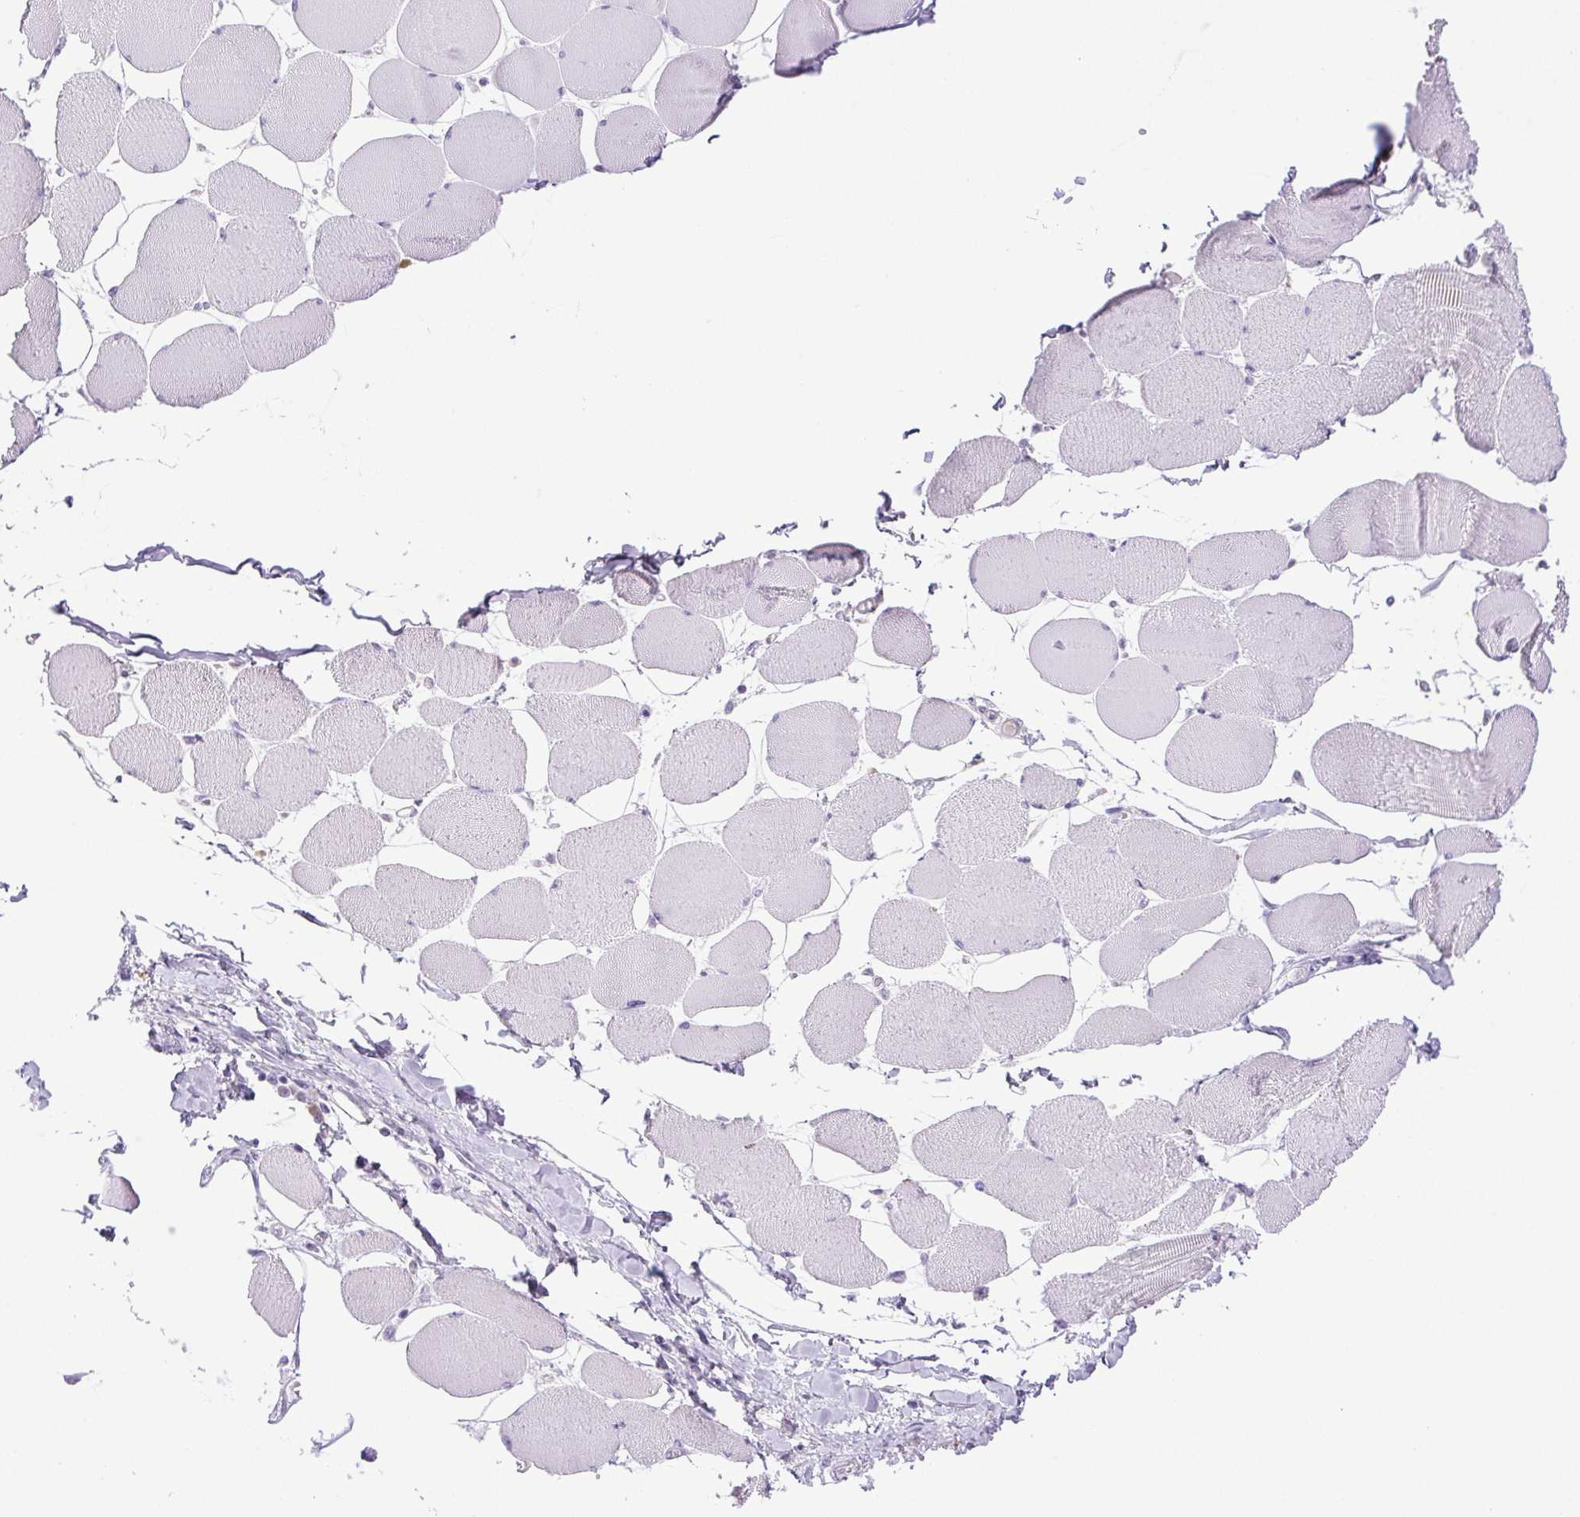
{"staining": {"intensity": "negative", "quantity": "none", "location": "none"}, "tissue": "skeletal muscle", "cell_type": "Myocytes", "image_type": "normal", "snomed": [{"axis": "morphology", "description": "Normal tissue, NOS"}, {"axis": "topography", "description": "Skeletal muscle"}], "caption": "The immunohistochemistry (IHC) photomicrograph has no significant expression in myocytes of skeletal muscle. Nuclei are stained in blue.", "gene": "PAPPA2", "patient": {"sex": "female", "age": 75}}